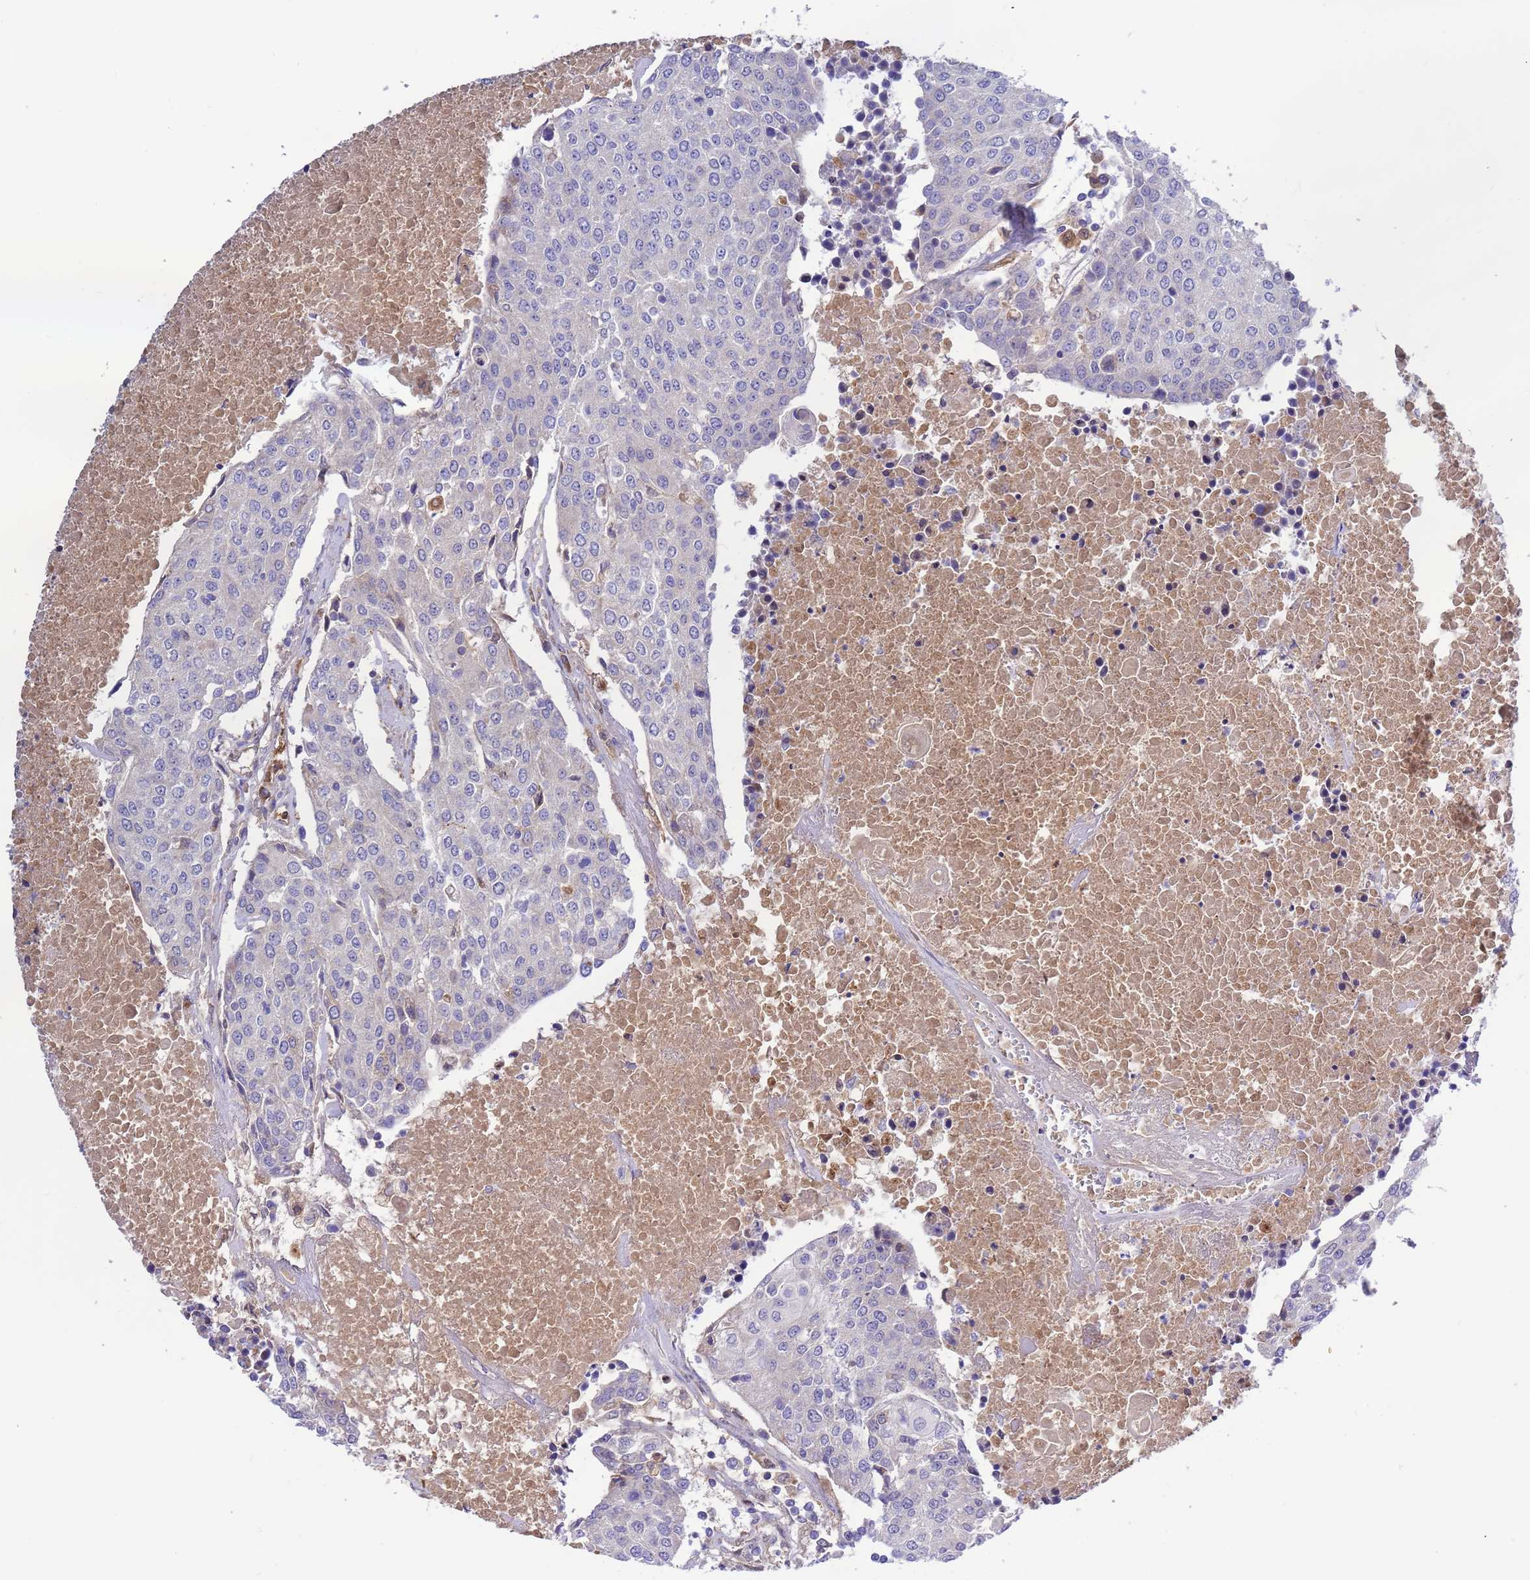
{"staining": {"intensity": "negative", "quantity": "none", "location": "none"}, "tissue": "urothelial cancer", "cell_type": "Tumor cells", "image_type": "cancer", "snomed": [{"axis": "morphology", "description": "Urothelial carcinoma, High grade"}, {"axis": "topography", "description": "Urinary bladder"}], "caption": "The micrograph displays no staining of tumor cells in urothelial carcinoma (high-grade).", "gene": "FOXRED1", "patient": {"sex": "female", "age": 85}}